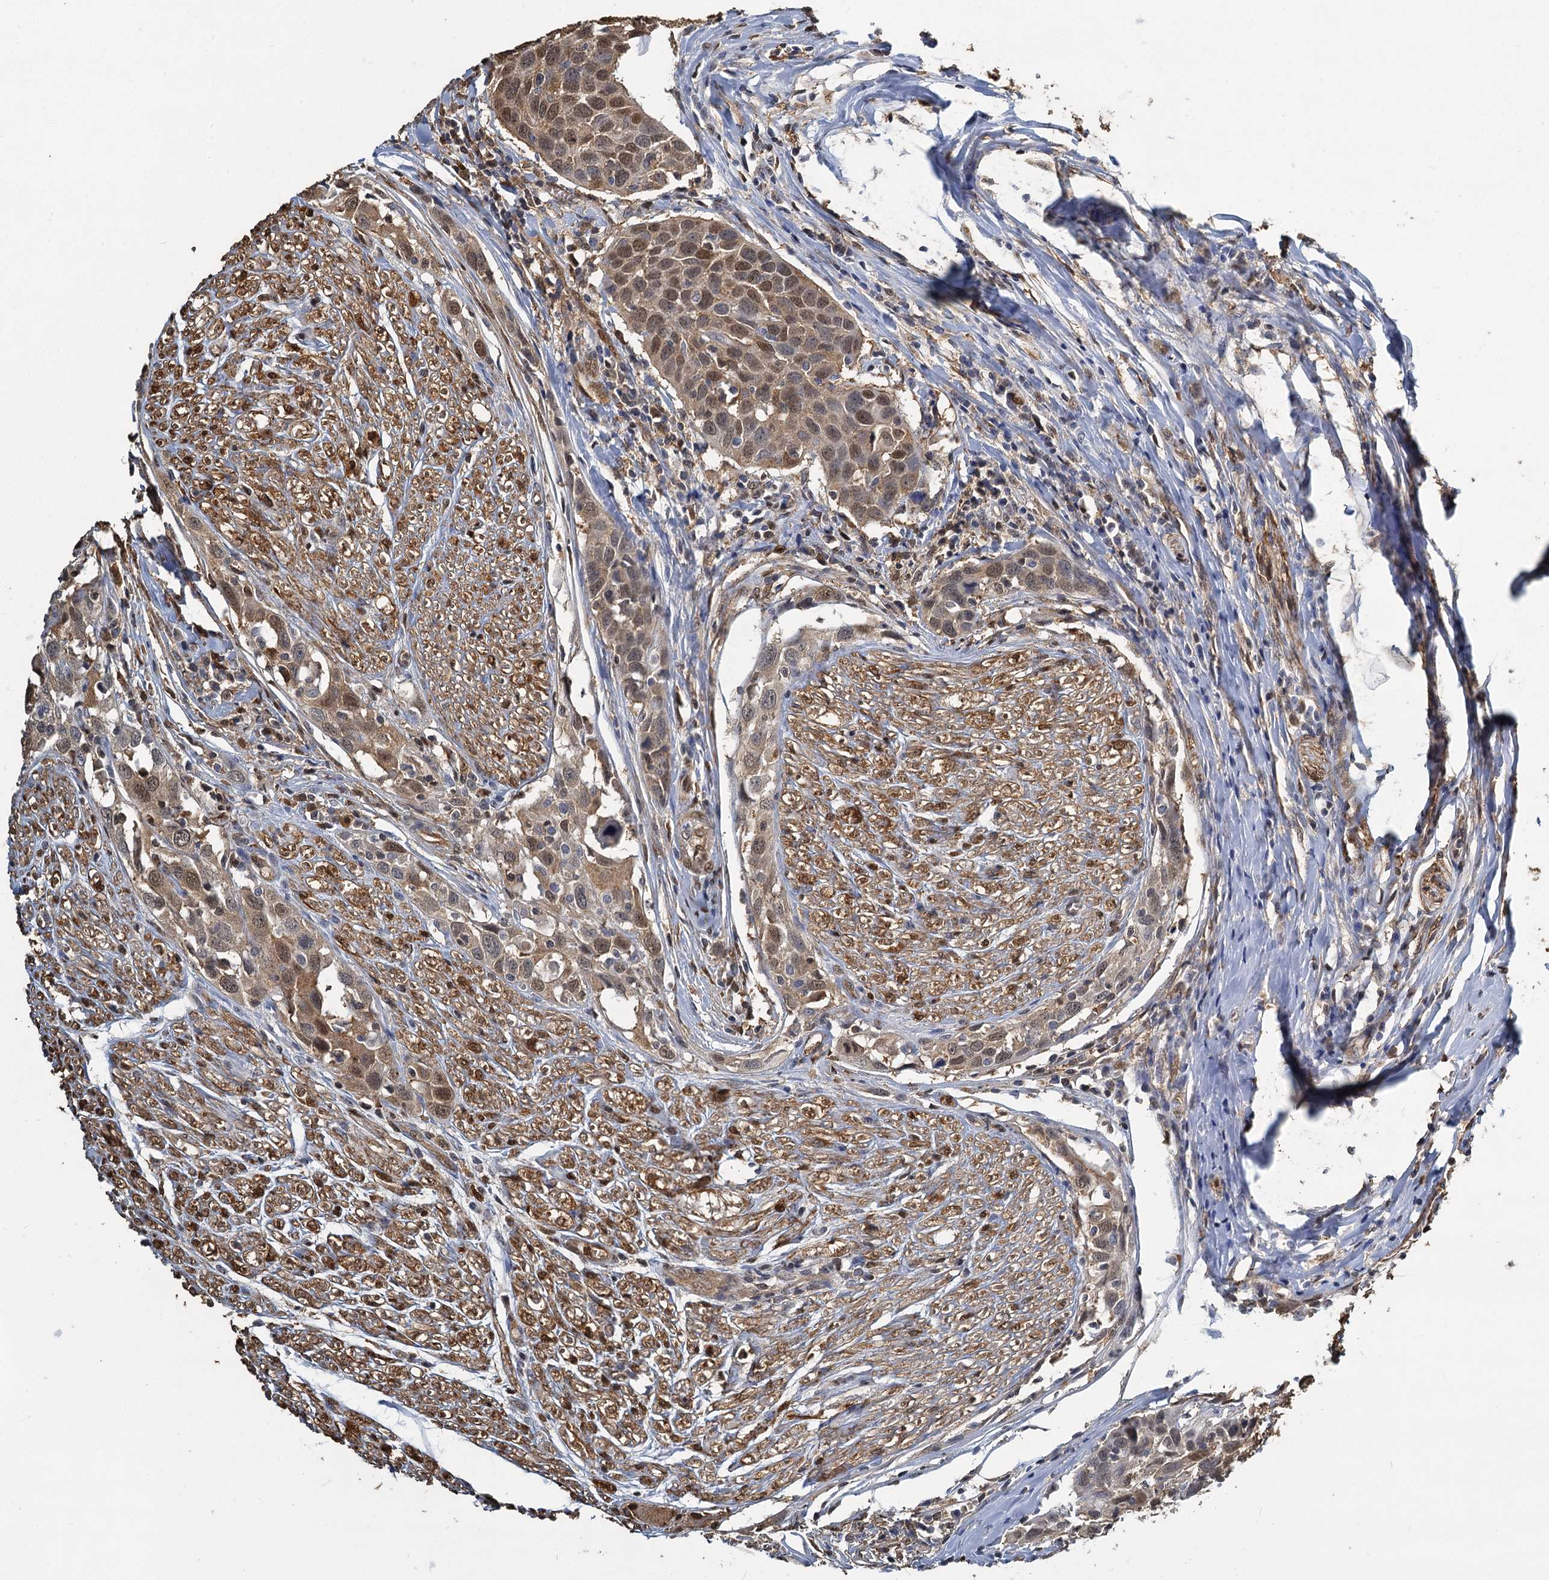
{"staining": {"intensity": "moderate", "quantity": "25%-75%", "location": "cytoplasmic/membranous,nuclear"}, "tissue": "head and neck cancer", "cell_type": "Tumor cells", "image_type": "cancer", "snomed": [{"axis": "morphology", "description": "Squamous cell carcinoma, NOS"}, {"axis": "topography", "description": "Oral tissue"}, {"axis": "topography", "description": "Head-Neck"}], "caption": "IHC histopathology image of neoplastic tissue: head and neck cancer (squamous cell carcinoma) stained using immunohistochemistry demonstrates medium levels of moderate protein expression localized specifically in the cytoplasmic/membranous and nuclear of tumor cells, appearing as a cytoplasmic/membranous and nuclear brown color.", "gene": "S100A6", "patient": {"sex": "female", "age": 50}}